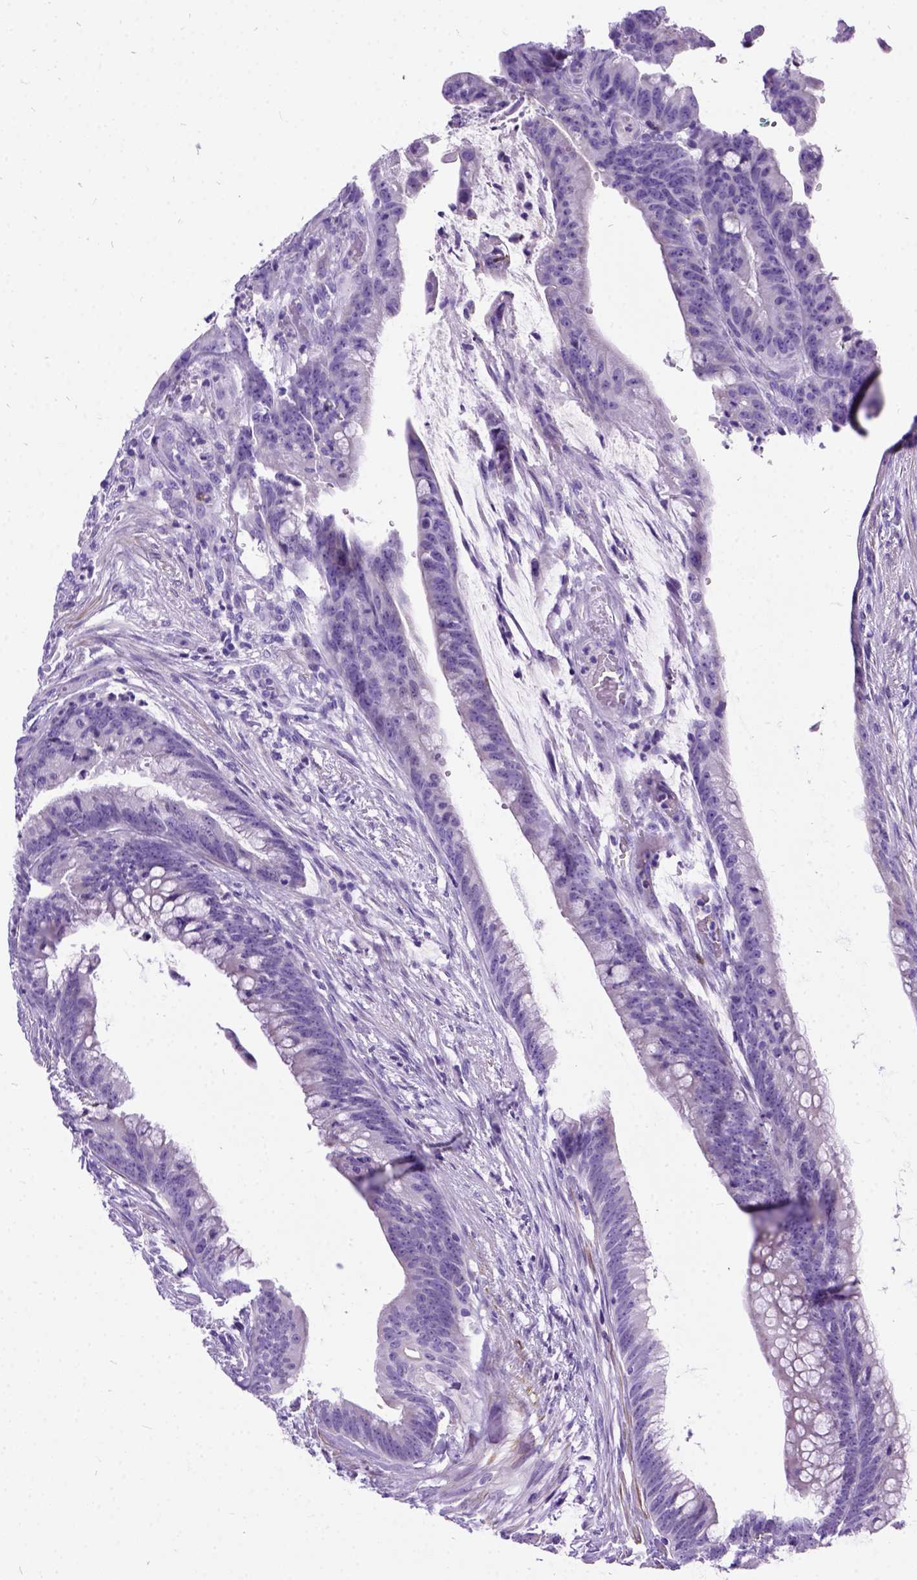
{"staining": {"intensity": "negative", "quantity": "none", "location": "none"}, "tissue": "colorectal cancer", "cell_type": "Tumor cells", "image_type": "cancer", "snomed": [{"axis": "morphology", "description": "Adenocarcinoma, NOS"}, {"axis": "topography", "description": "Colon"}], "caption": "DAB immunohistochemical staining of colorectal adenocarcinoma displays no significant staining in tumor cells. Brightfield microscopy of immunohistochemistry stained with DAB (3,3'-diaminobenzidine) (brown) and hematoxylin (blue), captured at high magnification.", "gene": "PRG2", "patient": {"sex": "male", "age": 62}}